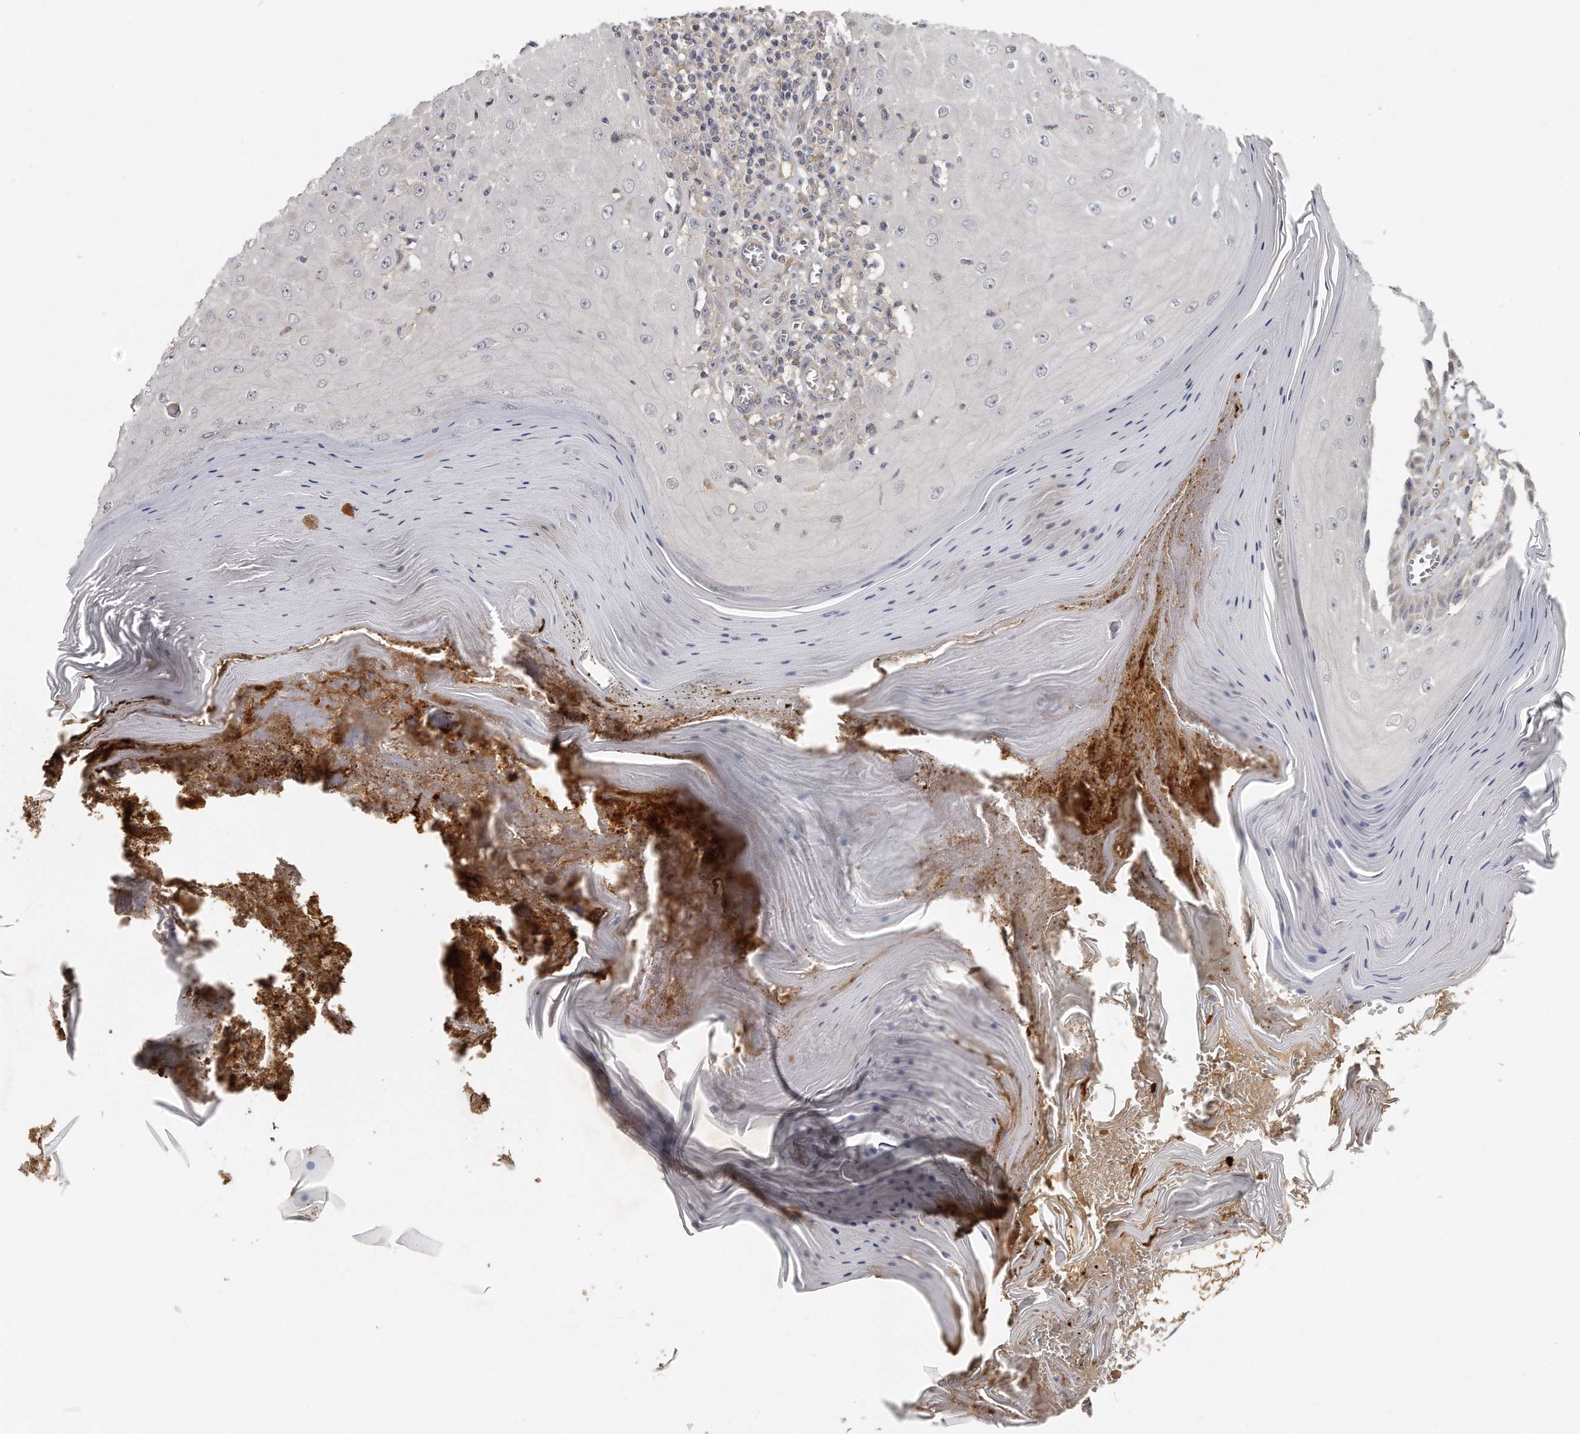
{"staining": {"intensity": "negative", "quantity": "none", "location": "none"}, "tissue": "skin cancer", "cell_type": "Tumor cells", "image_type": "cancer", "snomed": [{"axis": "morphology", "description": "Squamous cell carcinoma, NOS"}, {"axis": "topography", "description": "Skin"}], "caption": "Histopathology image shows no protein positivity in tumor cells of skin squamous cell carcinoma tissue.", "gene": "TRAPPC14", "patient": {"sex": "female", "age": 73}}